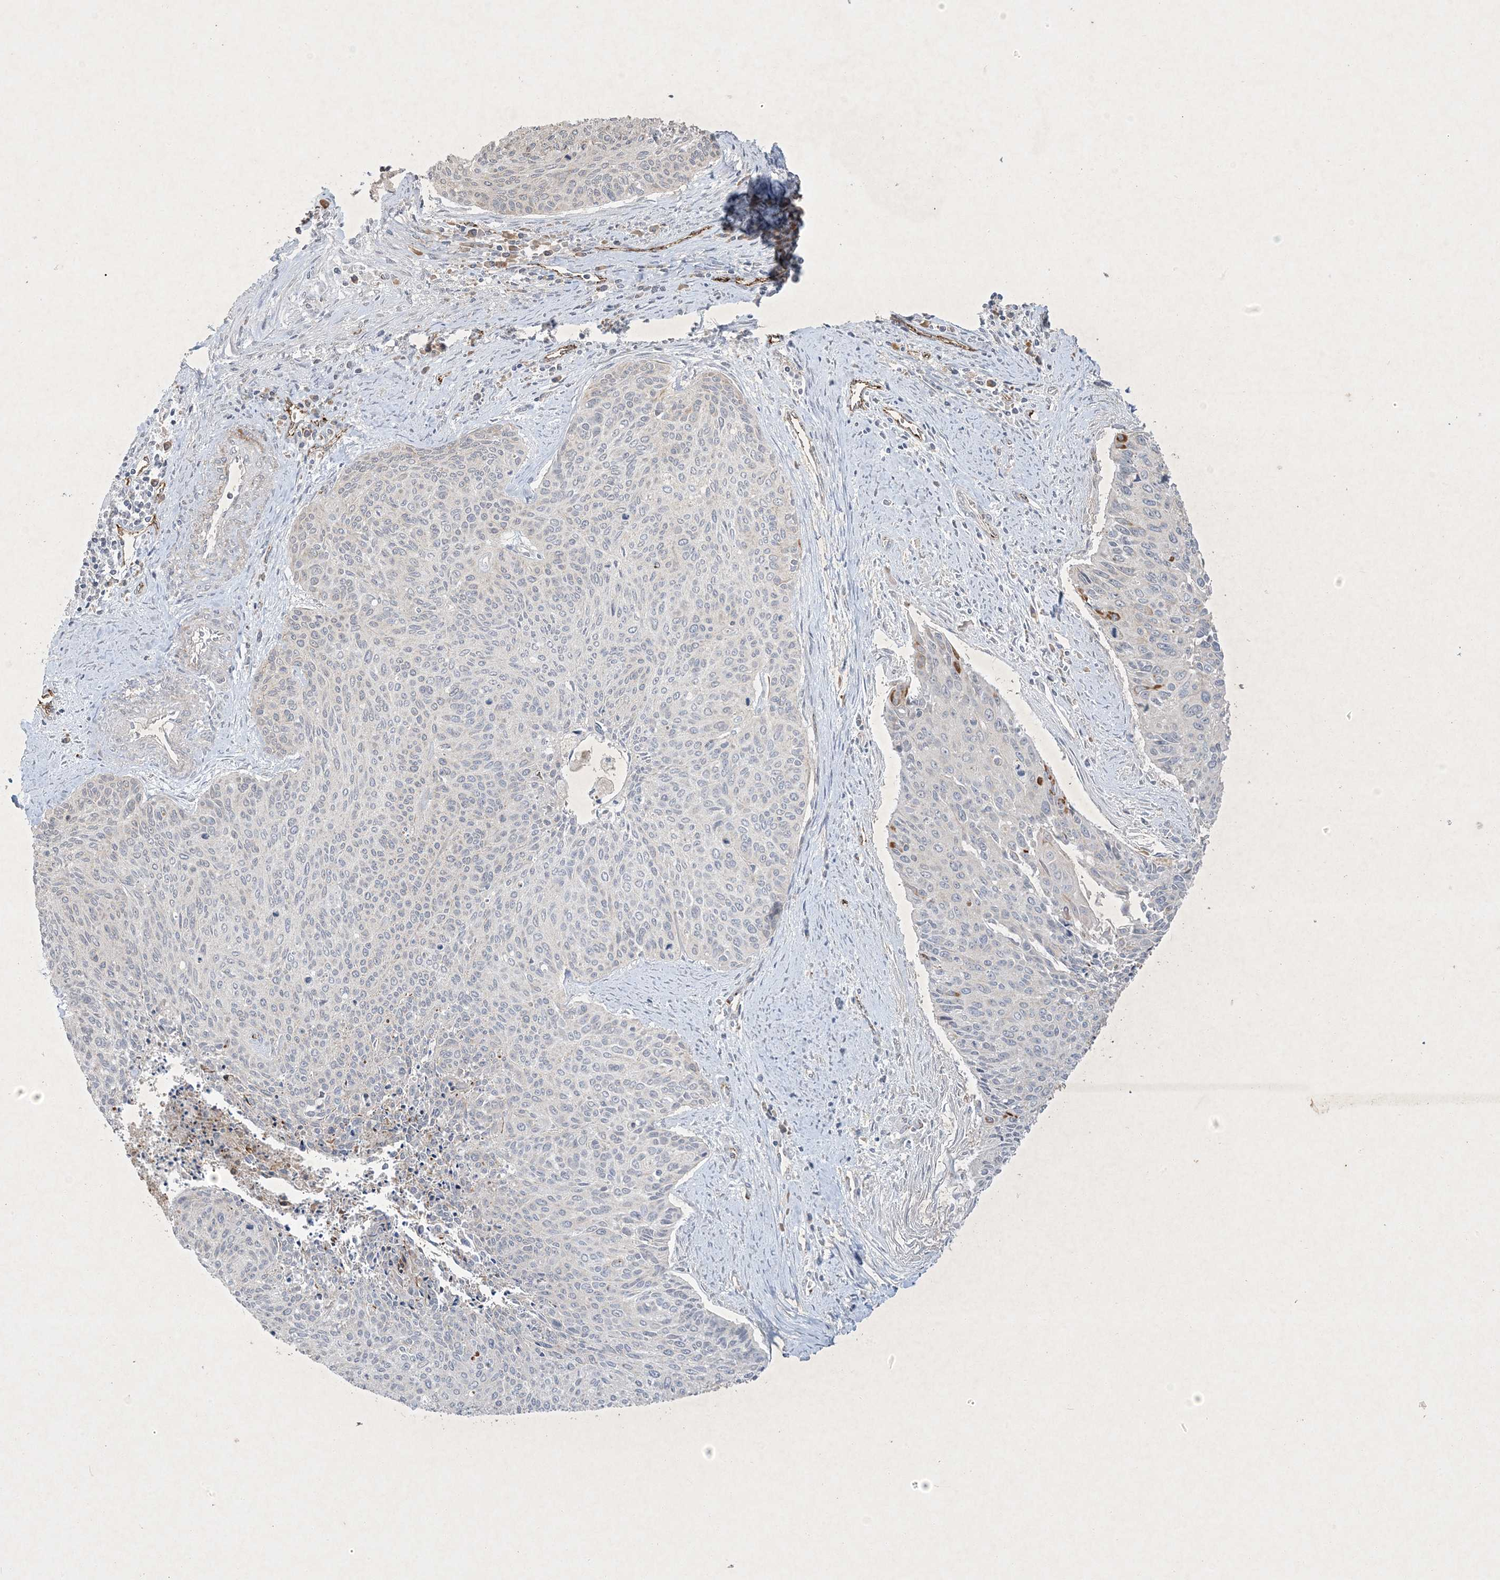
{"staining": {"intensity": "negative", "quantity": "none", "location": "none"}, "tissue": "cervical cancer", "cell_type": "Tumor cells", "image_type": "cancer", "snomed": [{"axis": "morphology", "description": "Squamous cell carcinoma, NOS"}, {"axis": "topography", "description": "Cervix"}], "caption": "Immunohistochemistry (IHC) photomicrograph of neoplastic tissue: cervical squamous cell carcinoma stained with DAB reveals no significant protein staining in tumor cells. (DAB IHC, high magnification).", "gene": "PRSS36", "patient": {"sex": "female", "age": 55}}